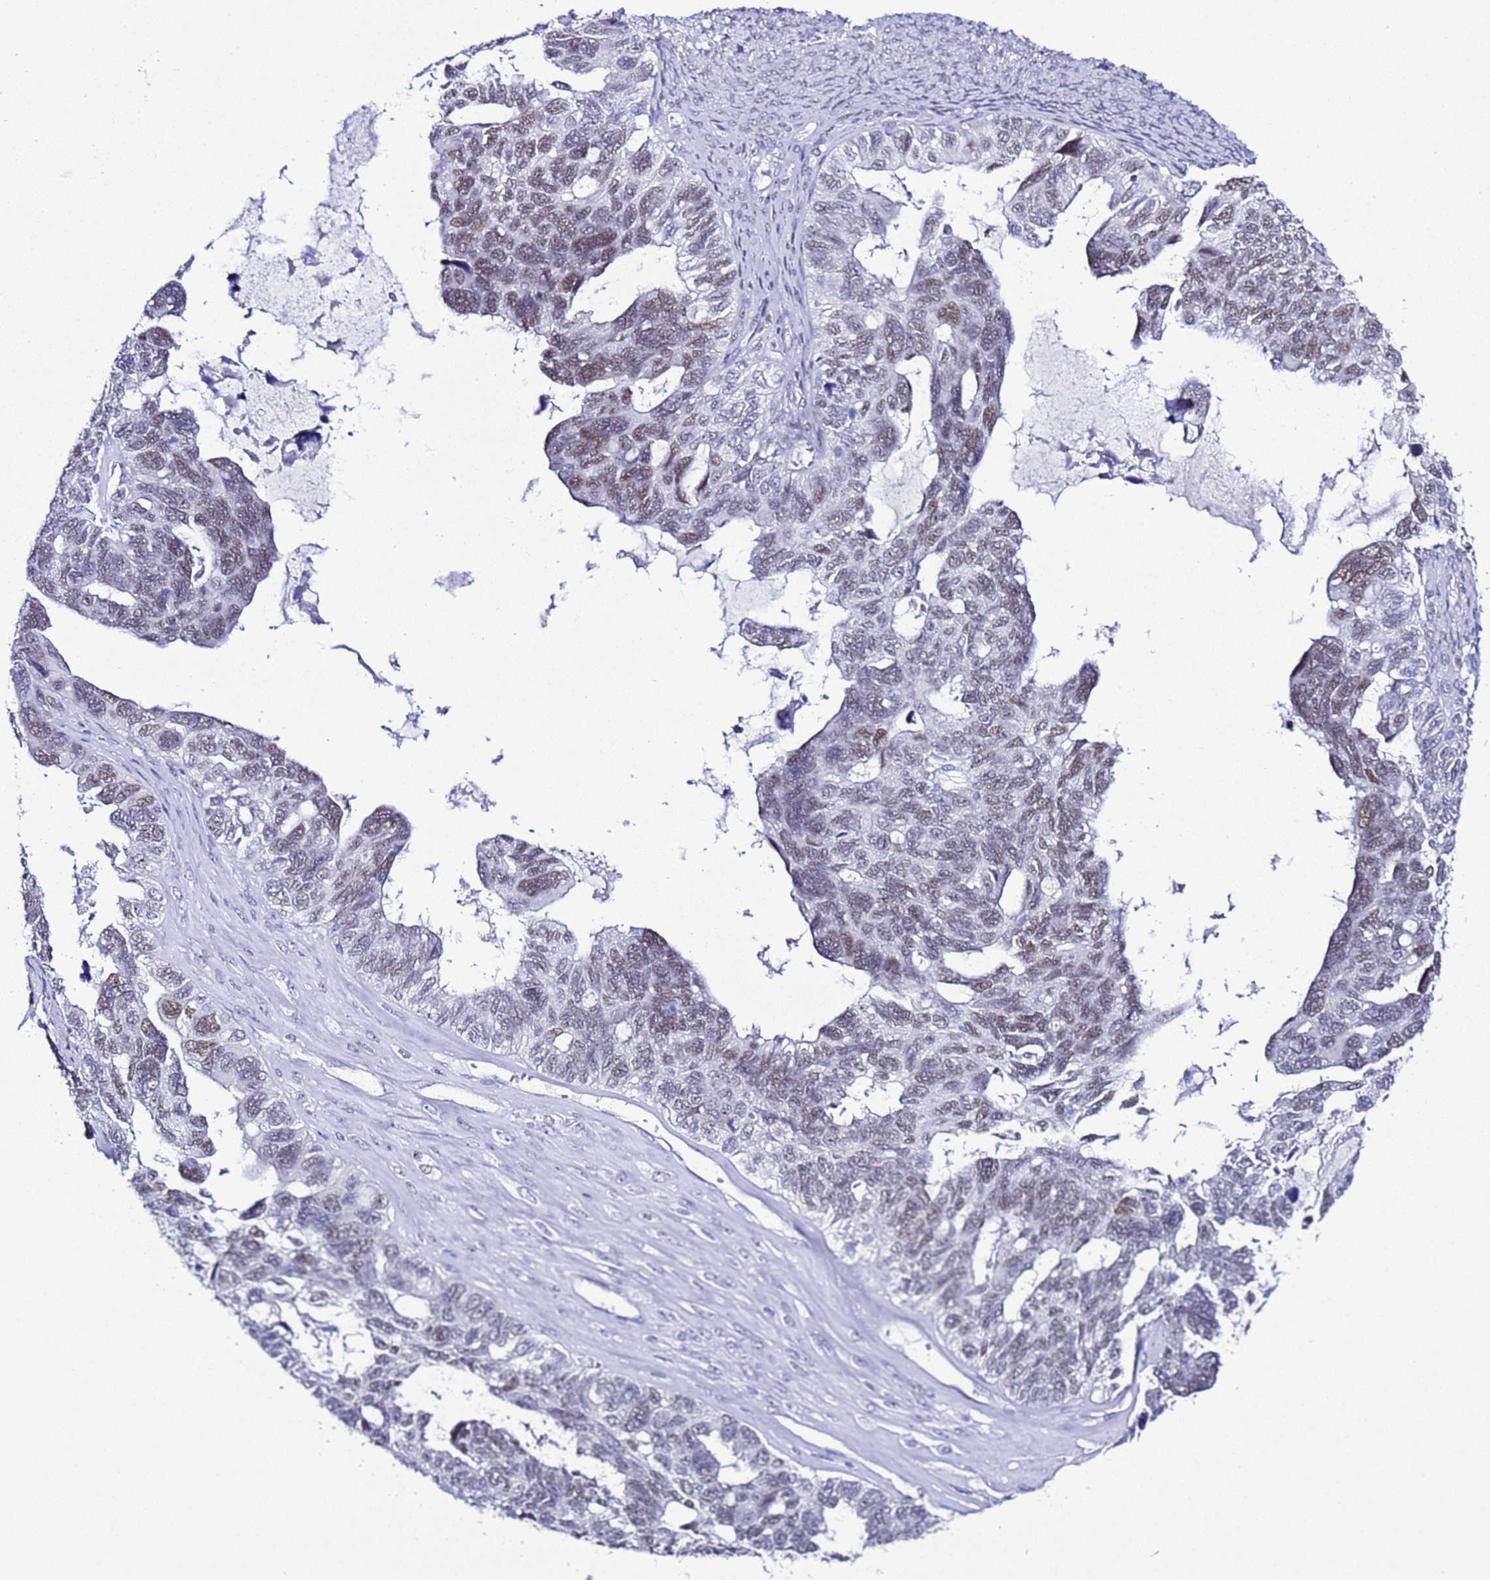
{"staining": {"intensity": "weak", "quantity": ">75%", "location": "nuclear"}, "tissue": "ovarian cancer", "cell_type": "Tumor cells", "image_type": "cancer", "snomed": [{"axis": "morphology", "description": "Cystadenocarcinoma, serous, NOS"}, {"axis": "topography", "description": "Ovary"}], "caption": "There is low levels of weak nuclear positivity in tumor cells of ovarian cancer, as demonstrated by immunohistochemical staining (brown color).", "gene": "BCL7A", "patient": {"sex": "female", "age": 79}}